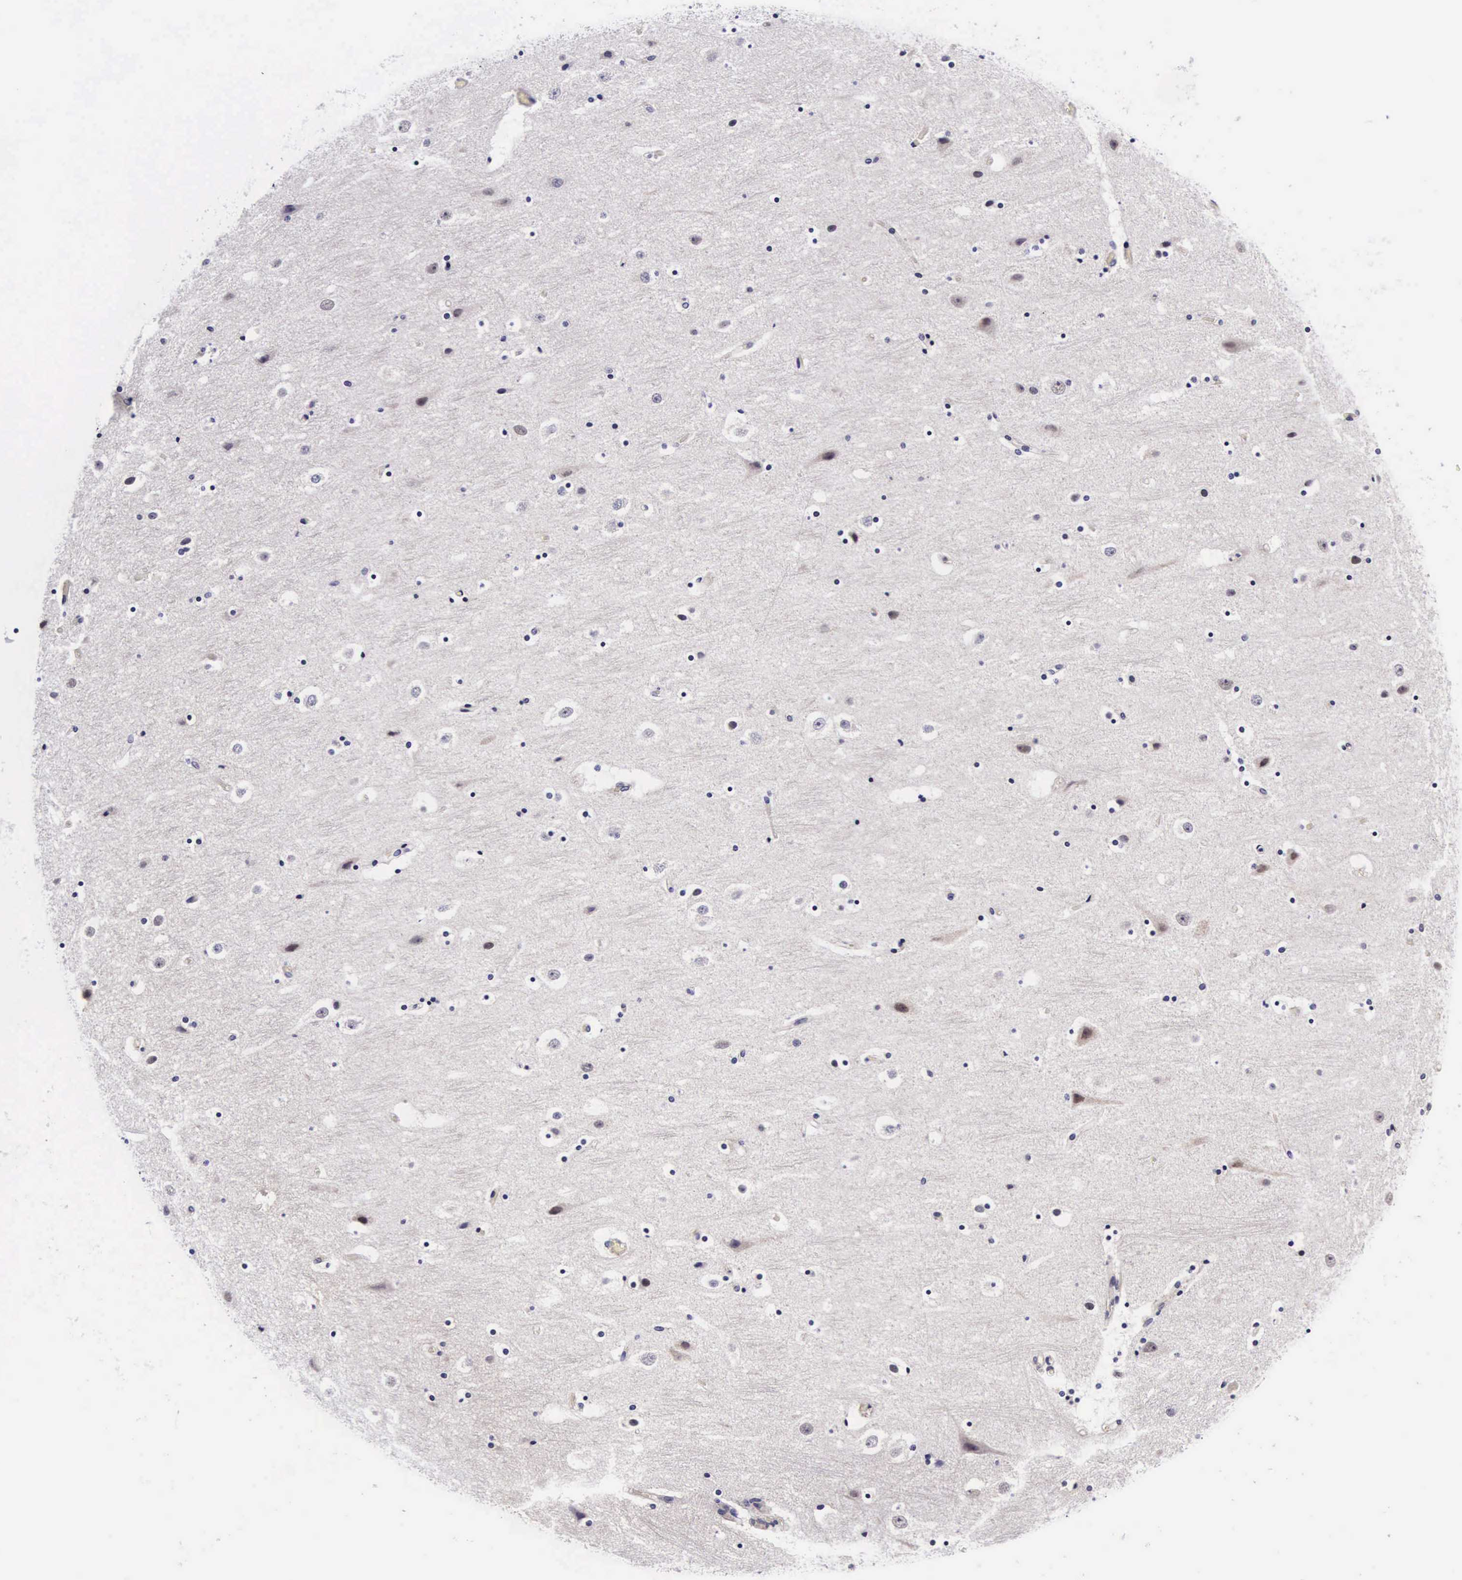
{"staining": {"intensity": "weak", "quantity": "25%-75%", "location": "cytoplasmic/membranous"}, "tissue": "cerebral cortex", "cell_type": "Endothelial cells", "image_type": "normal", "snomed": [{"axis": "morphology", "description": "Normal tissue, NOS"}, {"axis": "topography", "description": "Cerebral cortex"}], "caption": "High-magnification brightfield microscopy of unremarkable cerebral cortex stained with DAB (brown) and counterstained with hematoxylin (blue). endothelial cells exhibit weak cytoplasmic/membranous expression is appreciated in approximately25%-75% of cells. The protein is stained brown, and the nuclei are stained in blue (DAB (3,3'-diaminobenzidine) IHC with brightfield microscopy, high magnification).", "gene": "PHETA2", "patient": {"sex": "male", "age": 45}}